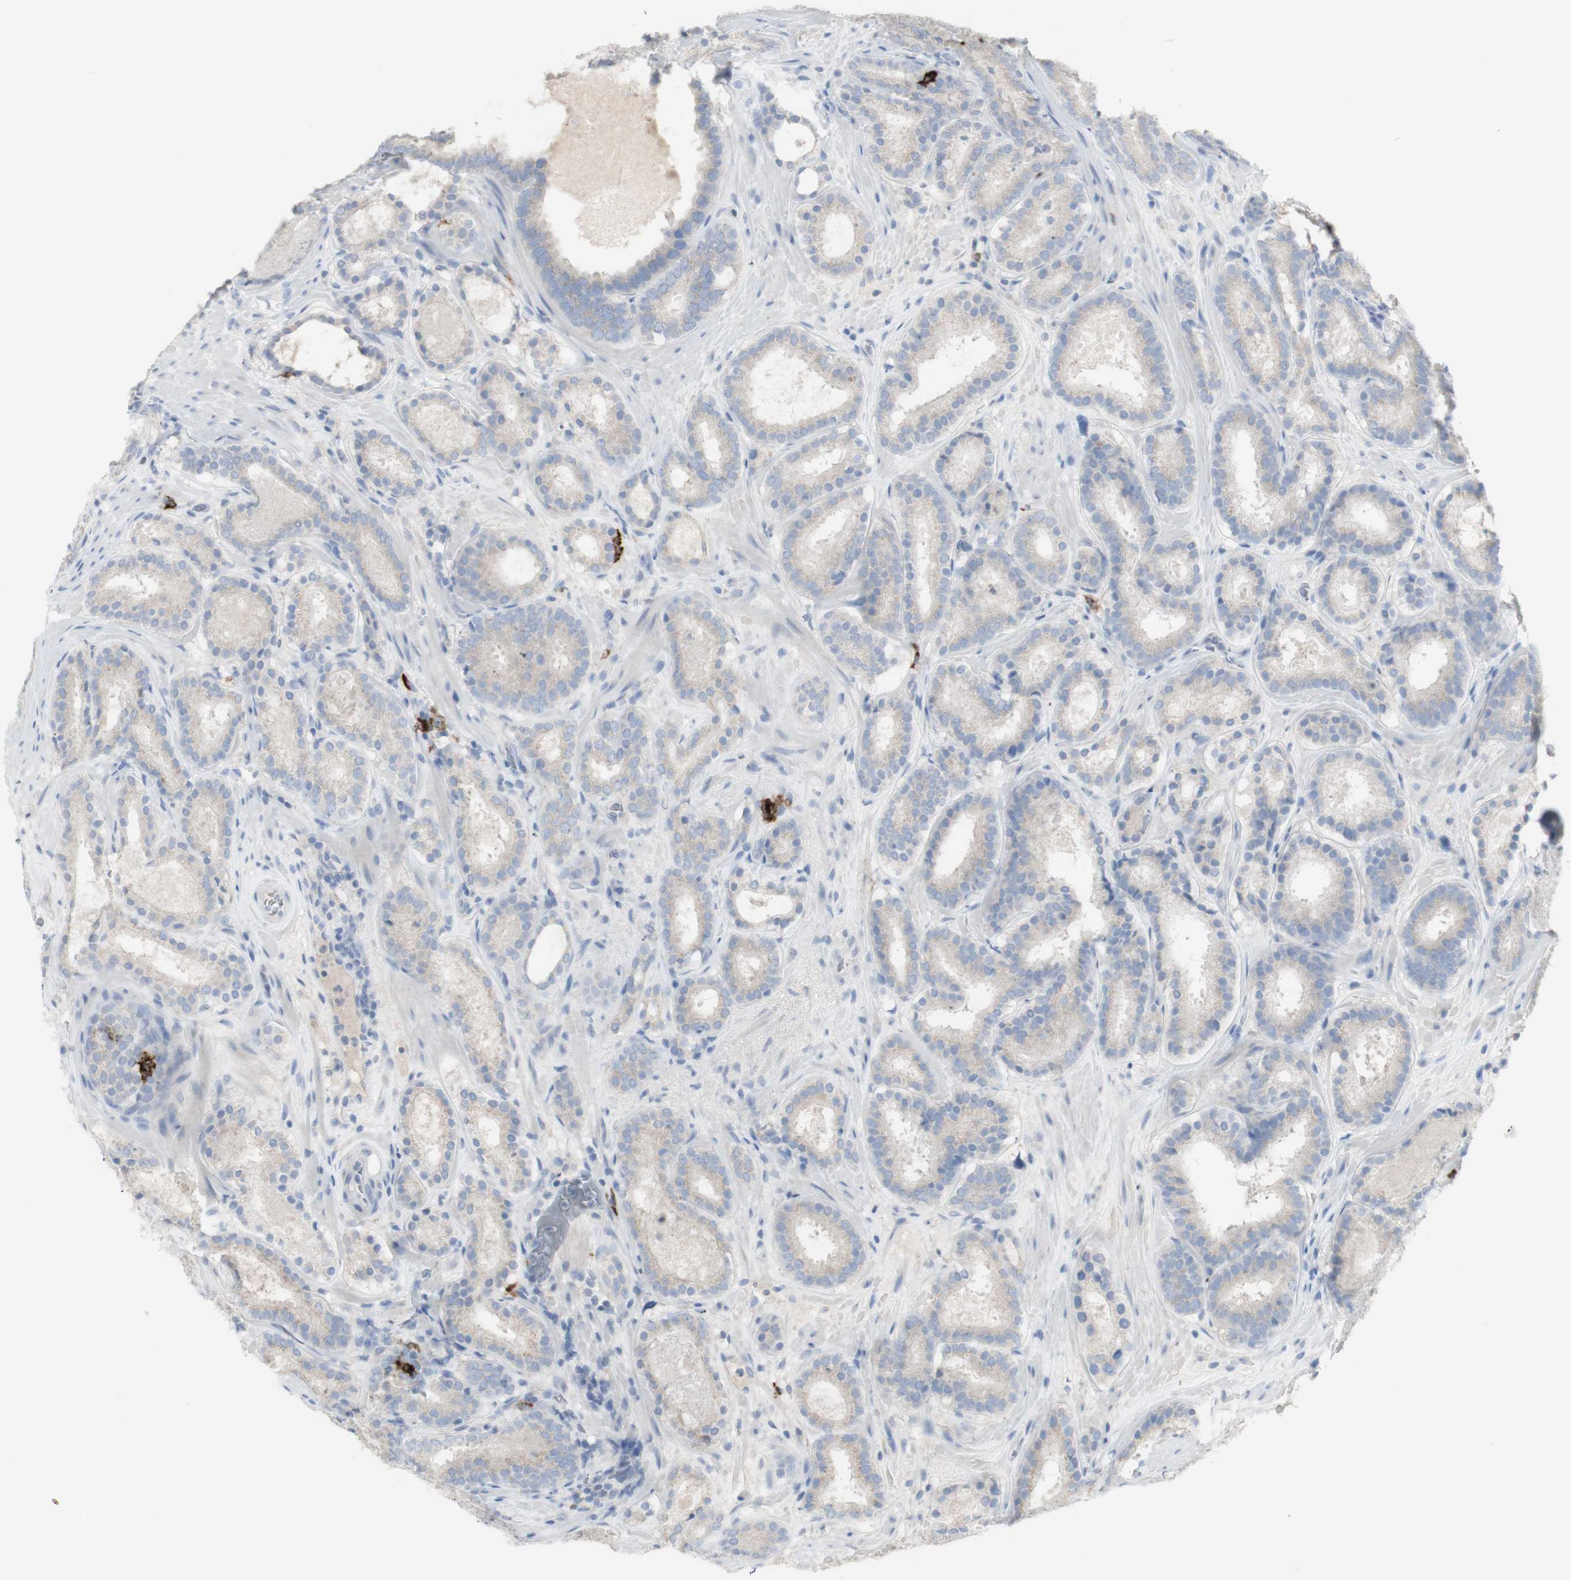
{"staining": {"intensity": "negative", "quantity": "none", "location": "none"}, "tissue": "prostate cancer", "cell_type": "Tumor cells", "image_type": "cancer", "snomed": [{"axis": "morphology", "description": "Adenocarcinoma, Low grade"}, {"axis": "topography", "description": "Prostate"}], "caption": "This is an immunohistochemistry image of human prostate cancer. There is no positivity in tumor cells.", "gene": "CD207", "patient": {"sex": "male", "age": 69}}